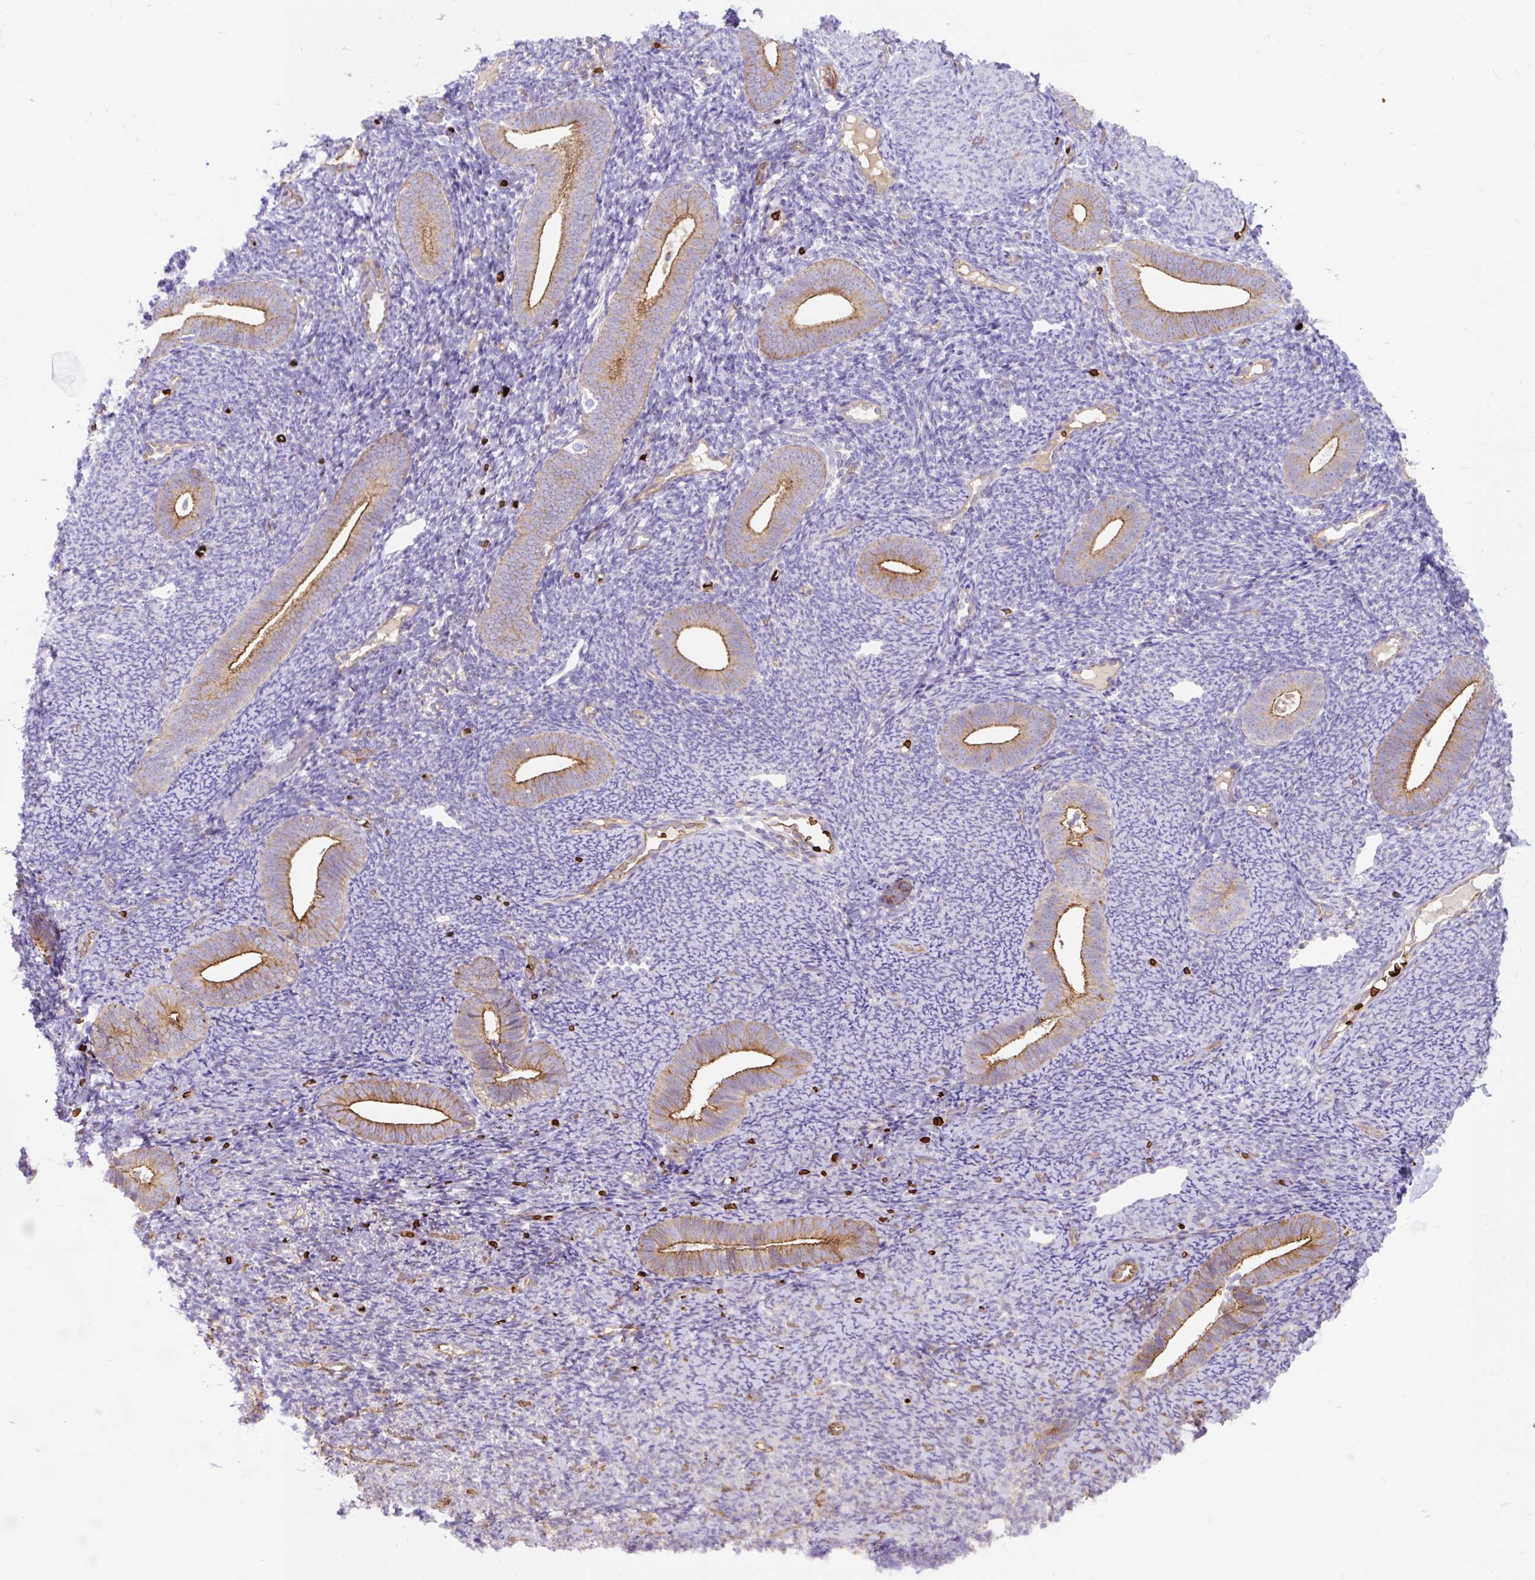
{"staining": {"intensity": "negative", "quantity": "none", "location": "none"}, "tissue": "endometrium", "cell_type": "Cells in endometrial stroma", "image_type": "normal", "snomed": [{"axis": "morphology", "description": "Normal tissue, NOS"}, {"axis": "topography", "description": "Endometrium"}], "caption": "Normal endometrium was stained to show a protein in brown. There is no significant staining in cells in endometrial stroma. The staining is performed using DAB brown chromogen with nuclei counter-stained in using hematoxylin.", "gene": "HIP1R", "patient": {"sex": "female", "age": 39}}